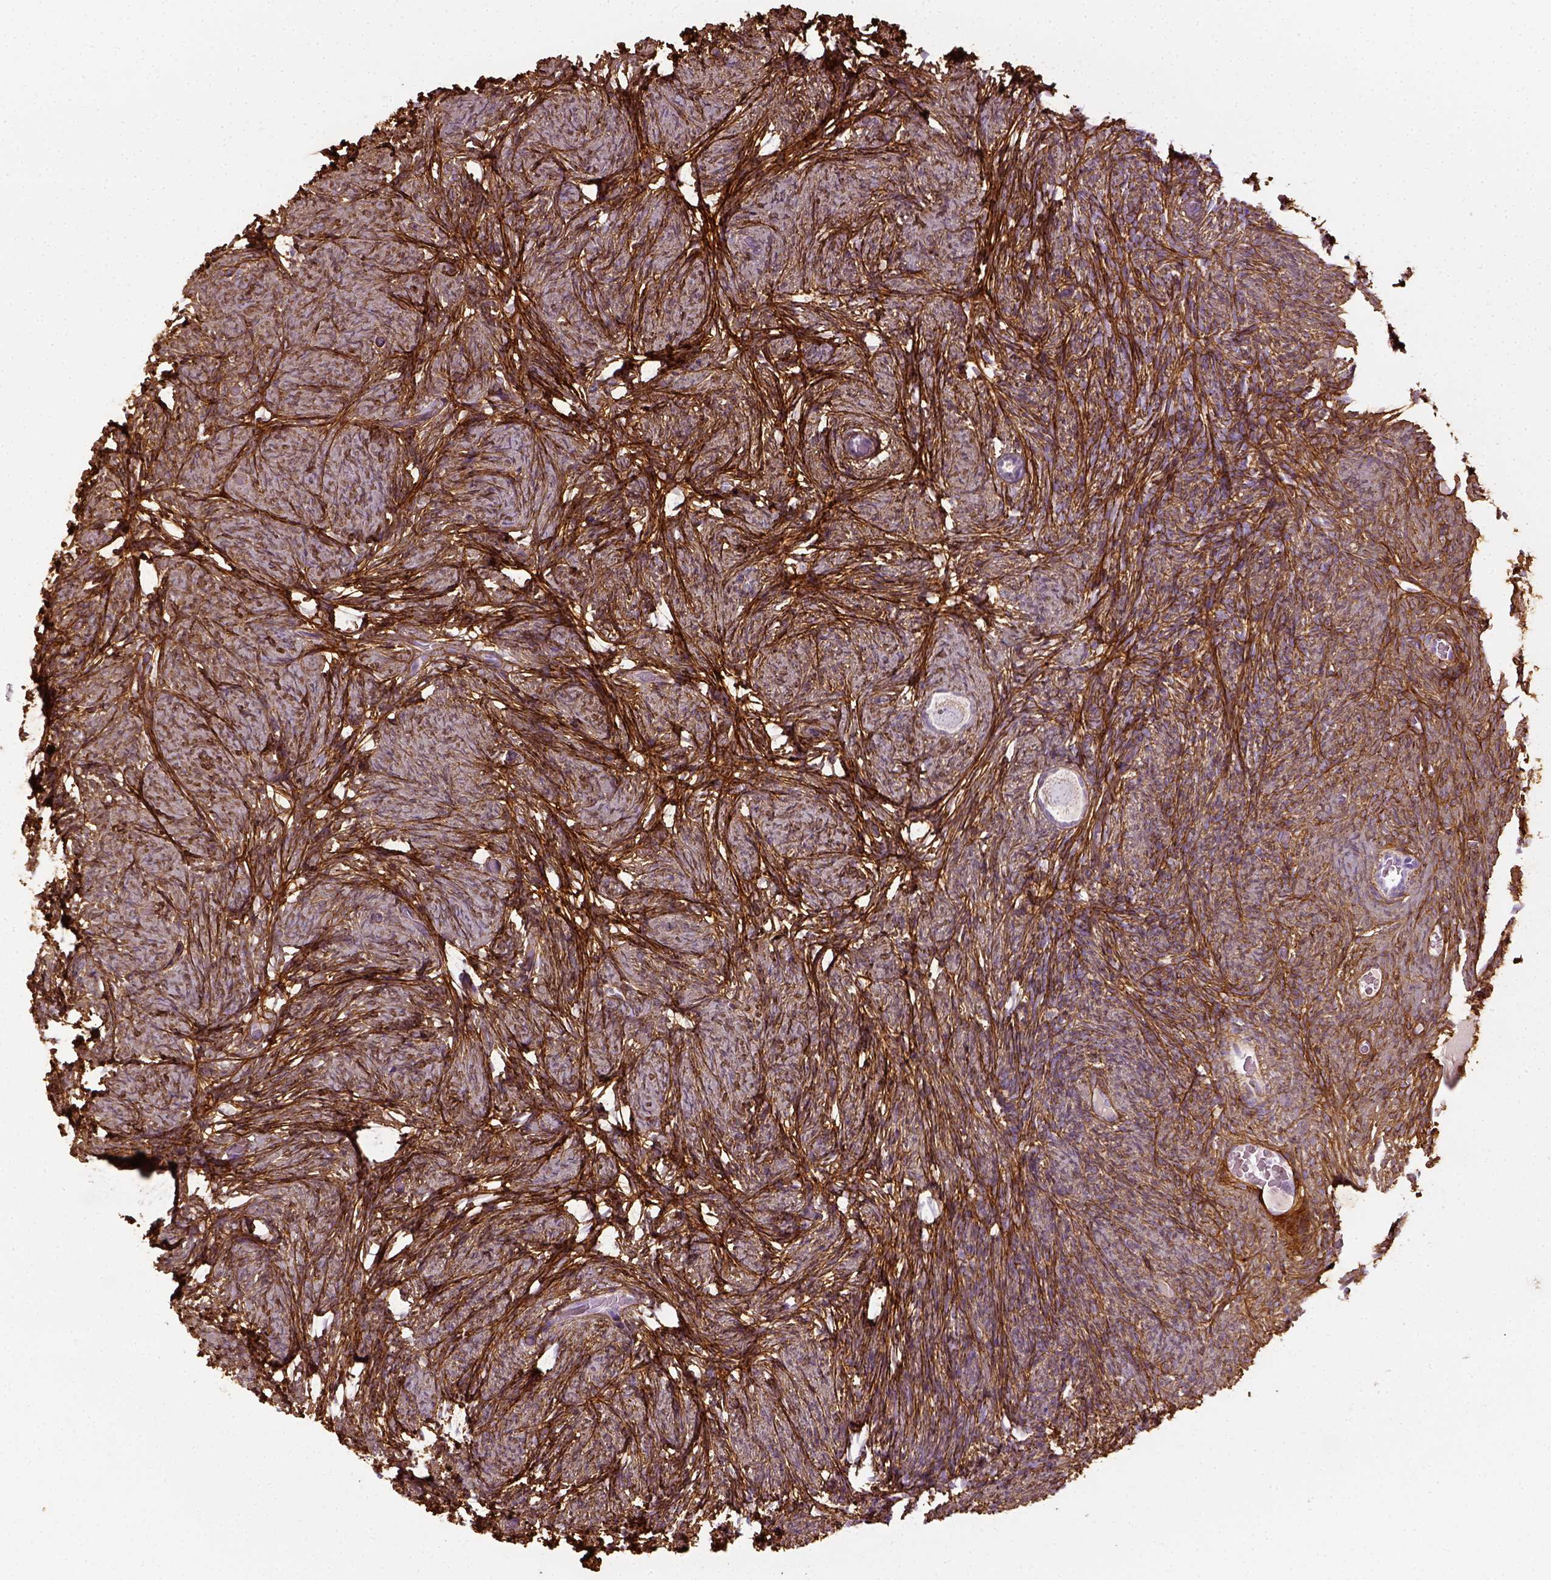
{"staining": {"intensity": "negative", "quantity": "none", "location": "none"}, "tissue": "ovary", "cell_type": "Follicle cells", "image_type": "normal", "snomed": [{"axis": "morphology", "description": "Normal tissue, NOS"}, {"axis": "topography", "description": "Ovary"}], "caption": "IHC micrograph of normal ovary: human ovary stained with DAB (3,3'-diaminobenzidine) exhibits no significant protein positivity in follicle cells. (DAB IHC with hematoxylin counter stain).", "gene": "COL6A2", "patient": {"sex": "female", "age": 34}}